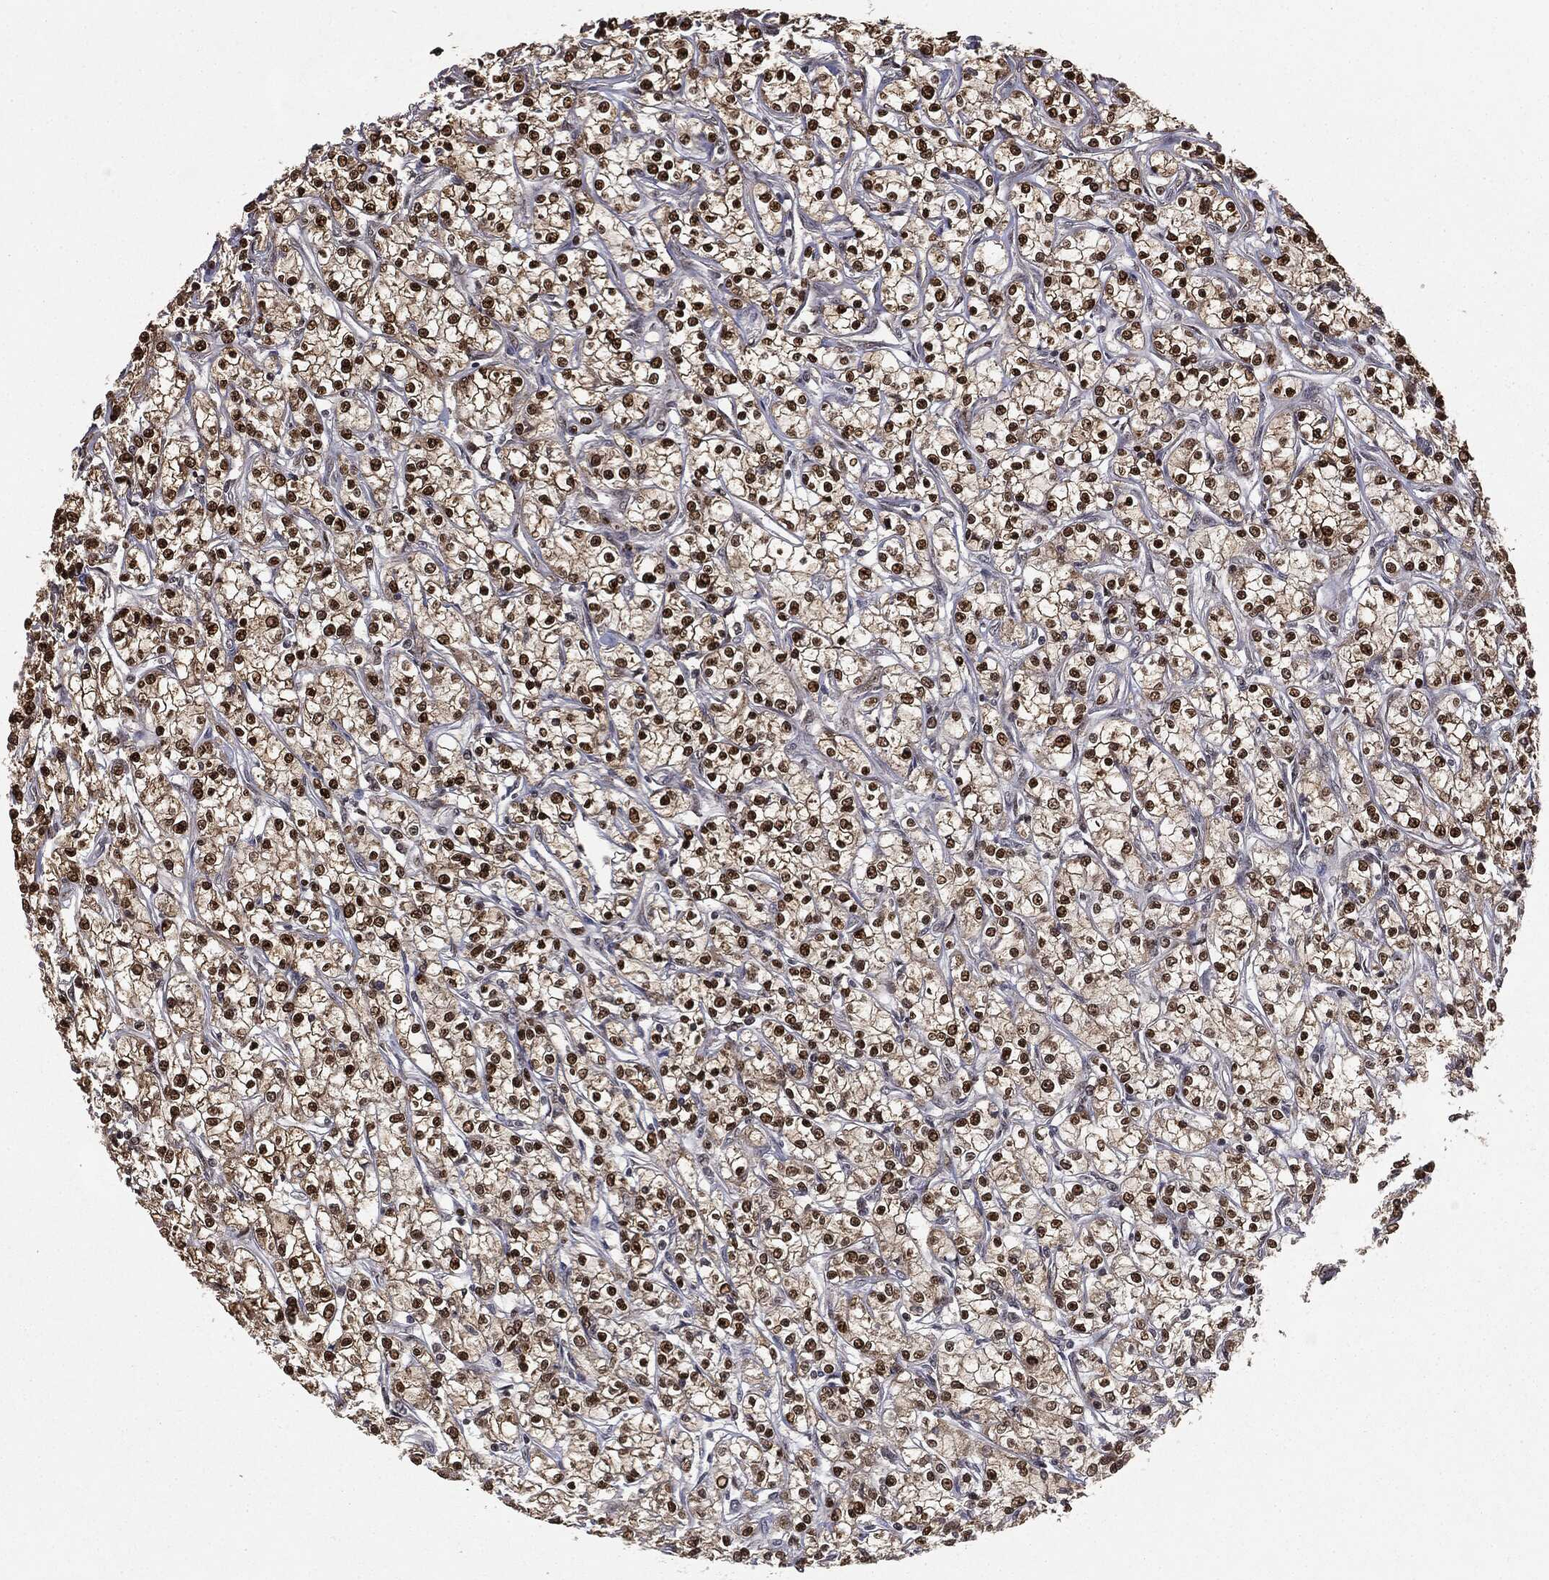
{"staining": {"intensity": "strong", "quantity": ">75%", "location": "cytoplasmic/membranous,nuclear"}, "tissue": "renal cancer", "cell_type": "Tumor cells", "image_type": "cancer", "snomed": [{"axis": "morphology", "description": "Adenocarcinoma, NOS"}, {"axis": "topography", "description": "Kidney"}], "caption": "Strong cytoplasmic/membranous and nuclear expression is identified in approximately >75% of tumor cells in renal adenocarcinoma.", "gene": "ZNHIT6", "patient": {"sex": "female", "age": 59}}